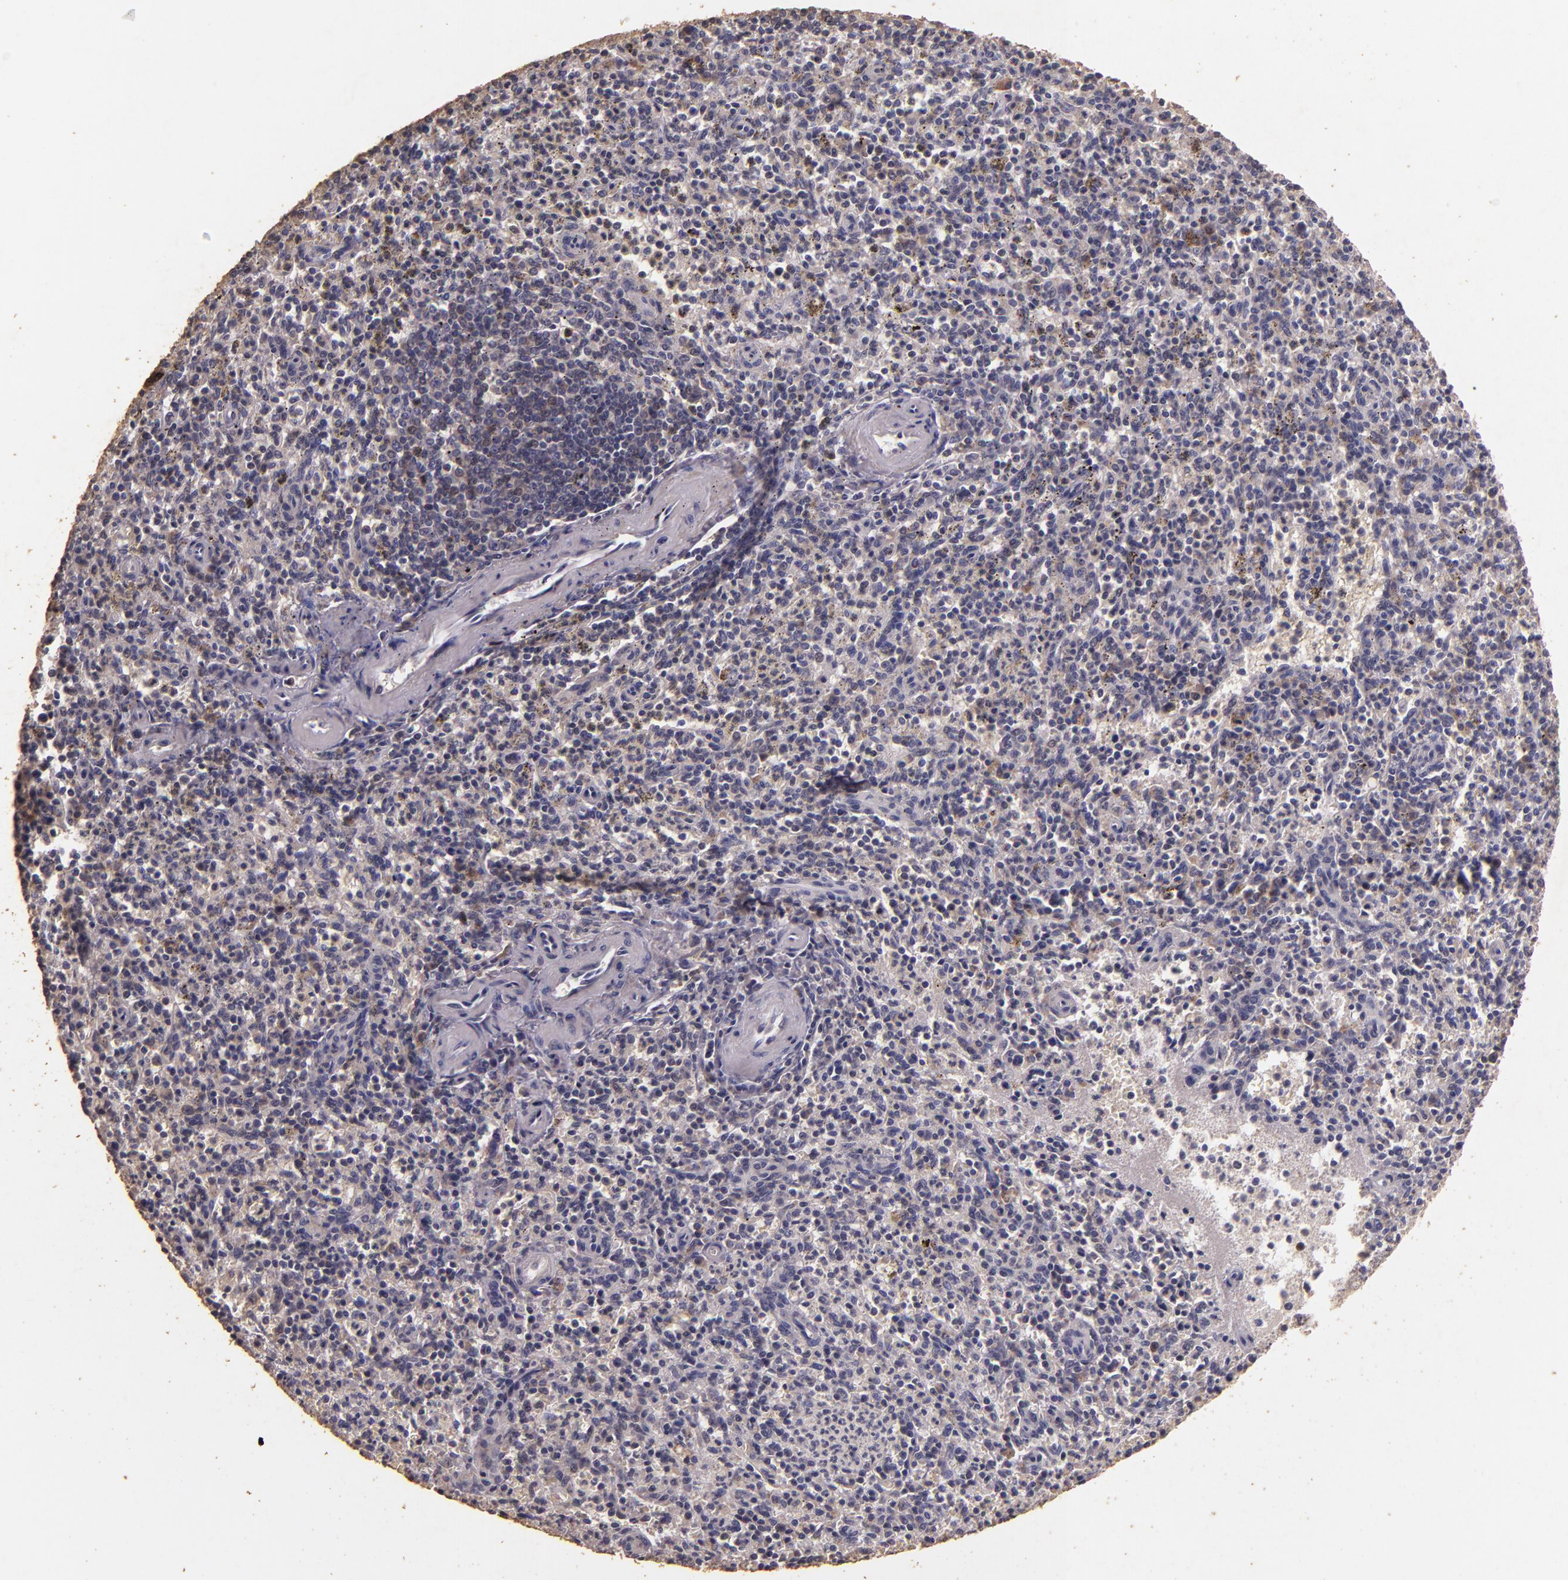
{"staining": {"intensity": "negative", "quantity": "none", "location": "none"}, "tissue": "spleen", "cell_type": "Cells in red pulp", "image_type": "normal", "snomed": [{"axis": "morphology", "description": "Normal tissue, NOS"}, {"axis": "topography", "description": "Spleen"}], "caption": "Protein analysis of unremarkable spleen exhibits no significant positivity in cells in red pulp.", "gene": "BCL2L13", "patient": {"sex": "male", "age": 72}}